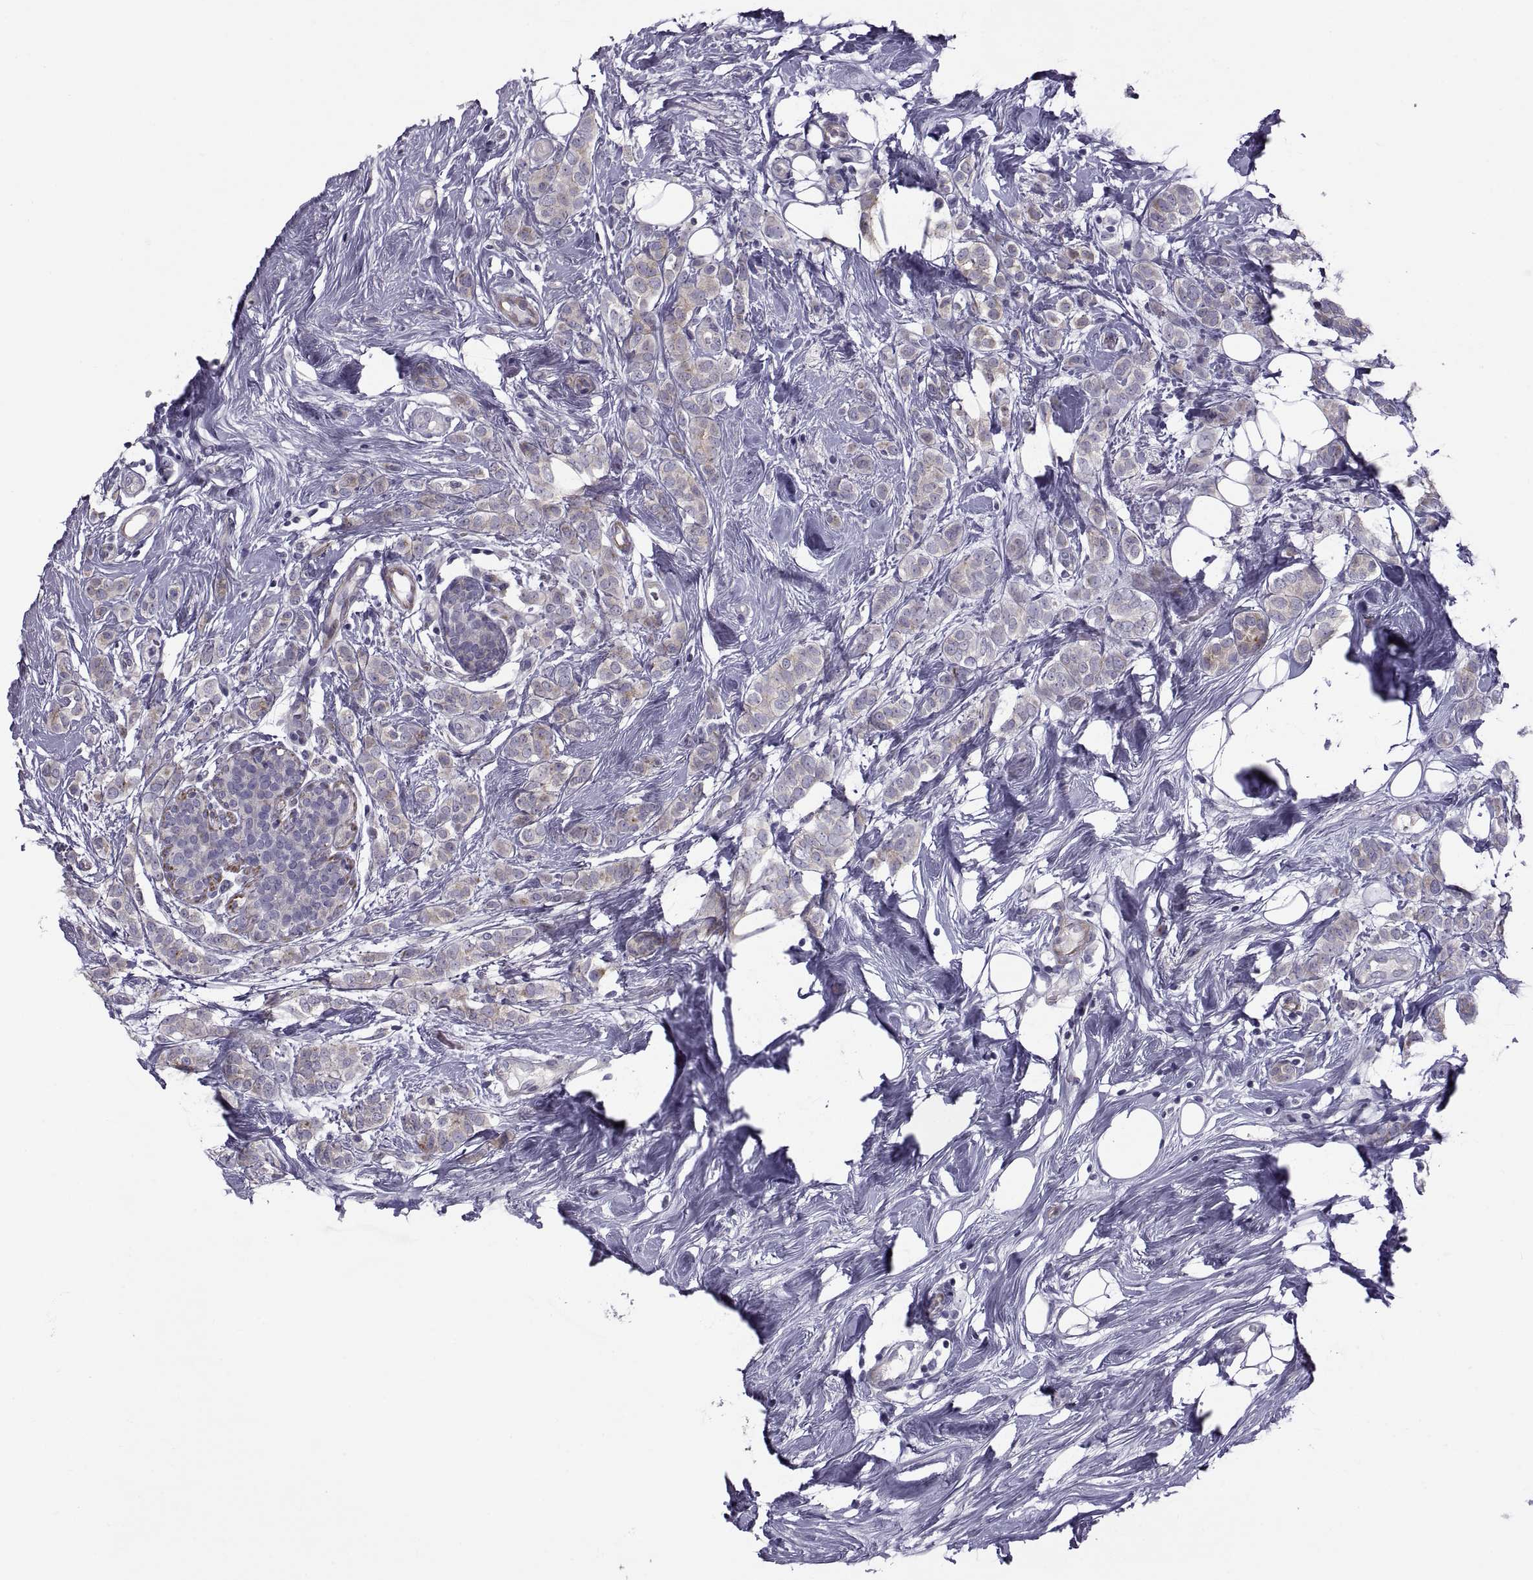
{"staining": {"intensity": "moderate", "quantity": "25%-75%", "location": "cytoplasmic/membranous"}, "tissue": "breast cancer", "cell_type": "Tumor cells", "image_type": "cancer", "snomed": [{"axis": "morphology", "description": "Lobular carcinoma"}, {"axis": "topography", "description": "Breast"}], "caption": "IHC of human breast cancer (lobular carcinoma) displays medium levels of moderate cytoplasmic/membranous positivity in about 25%-75% of tumor cells.", "gene": "TMEM158", "patient": {"sex": "female", "age": 49}}